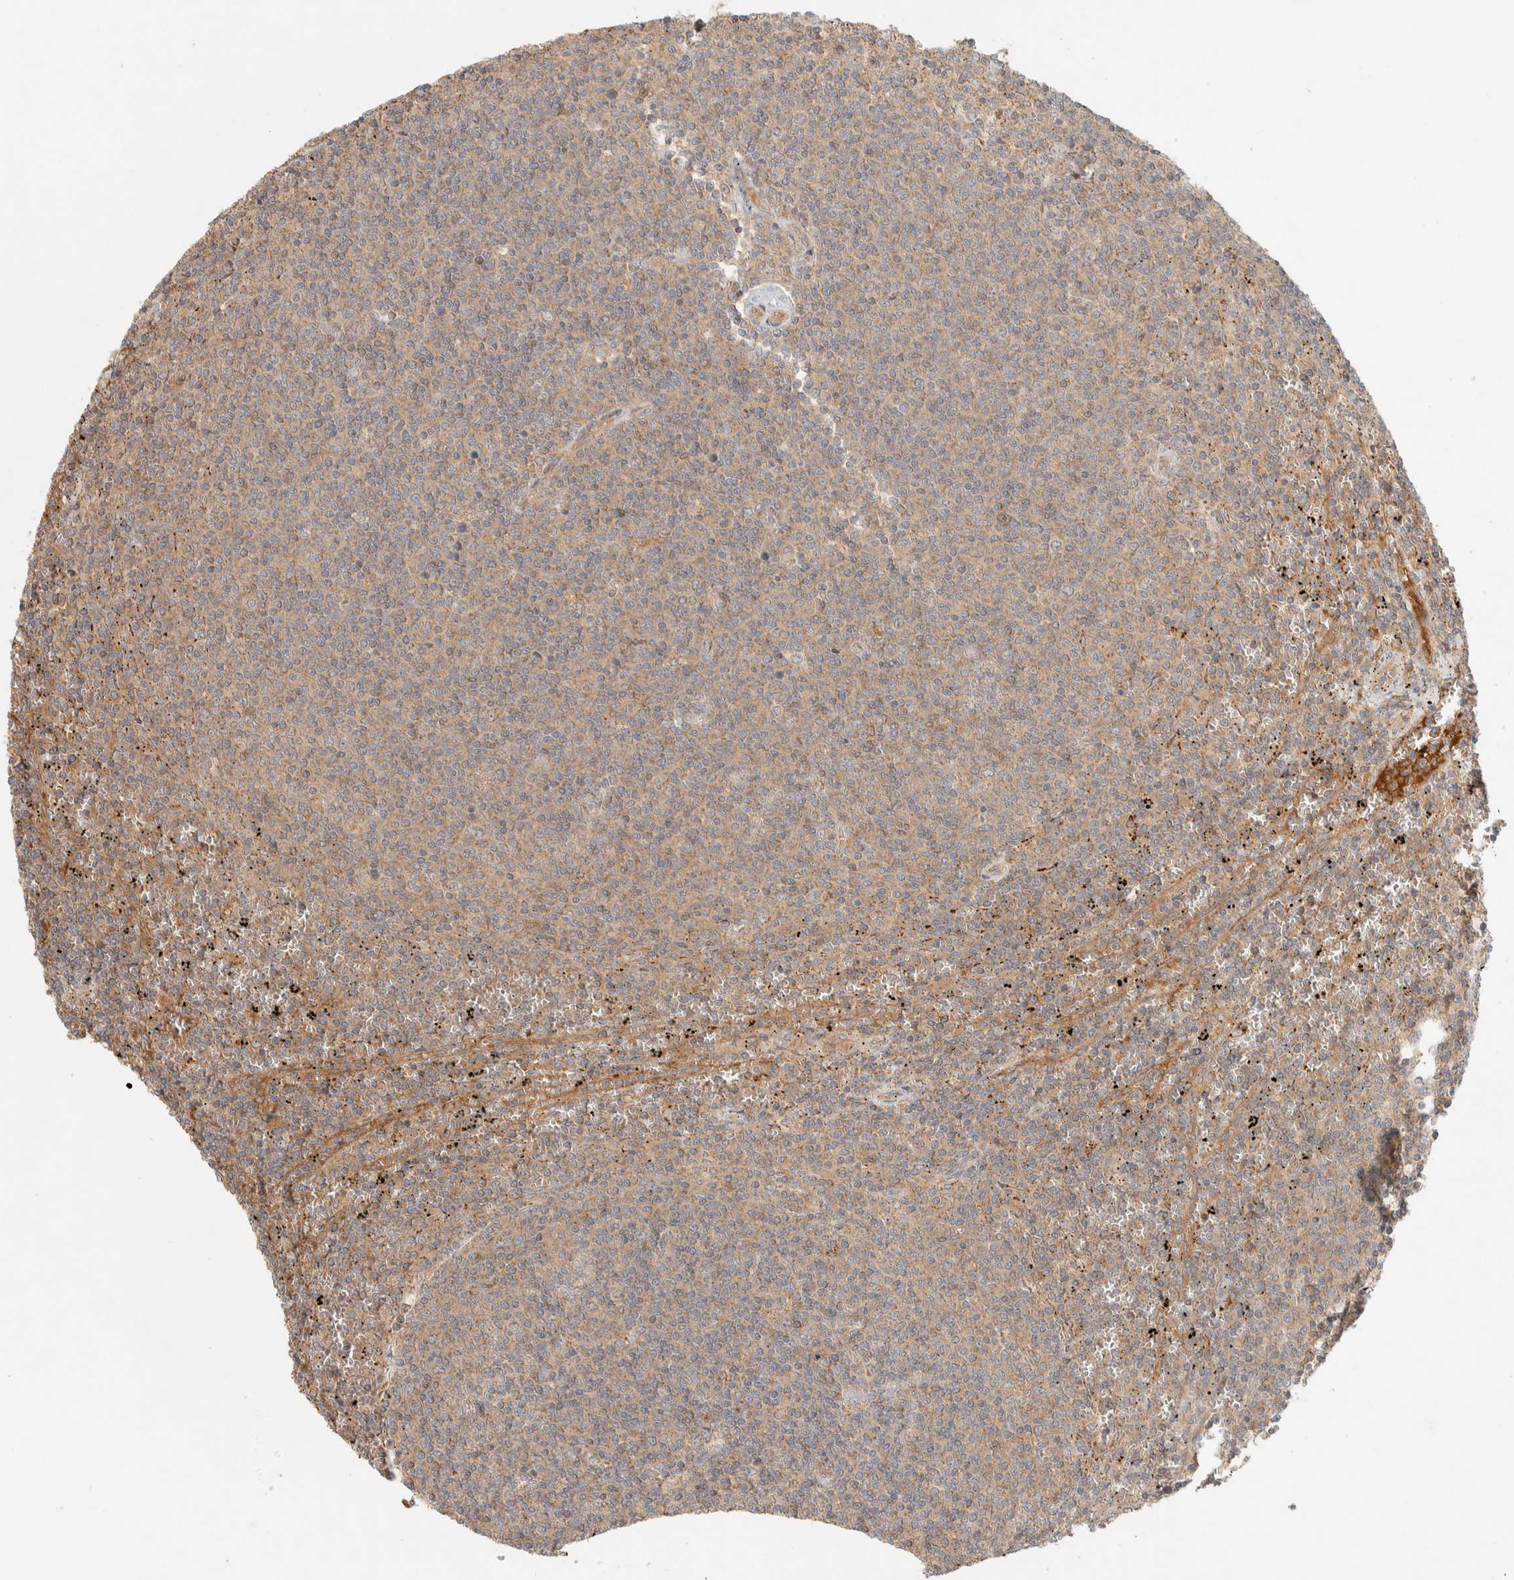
{"staining": {"intensity": "weak", "quantity": ">75%", "location": "cytoplasmic/membranous"}, "tissue": "lymphoma", "cell_type": "Tumor cells", "image_type": "cancer", "snomed": [{"axis": "morphology", "description": "Malignant lymphoma, non-Hodgkin's type, Low grade"}, {"axis": "topography", "description": "Spleen"}], "caption": "Immunohistochemical staining of low-grade malignant lymphoma, non-Hodgkin's type exhibits low levels of weak cytoplasmic/membranous staining in about >75% of tumor cells. Immunohistochemistry (ihc) stains the protein of interest in brown and the nuclei are stained blue.", "gene": "FAM167A", "patient": {"sex": "female", "age": 50}}